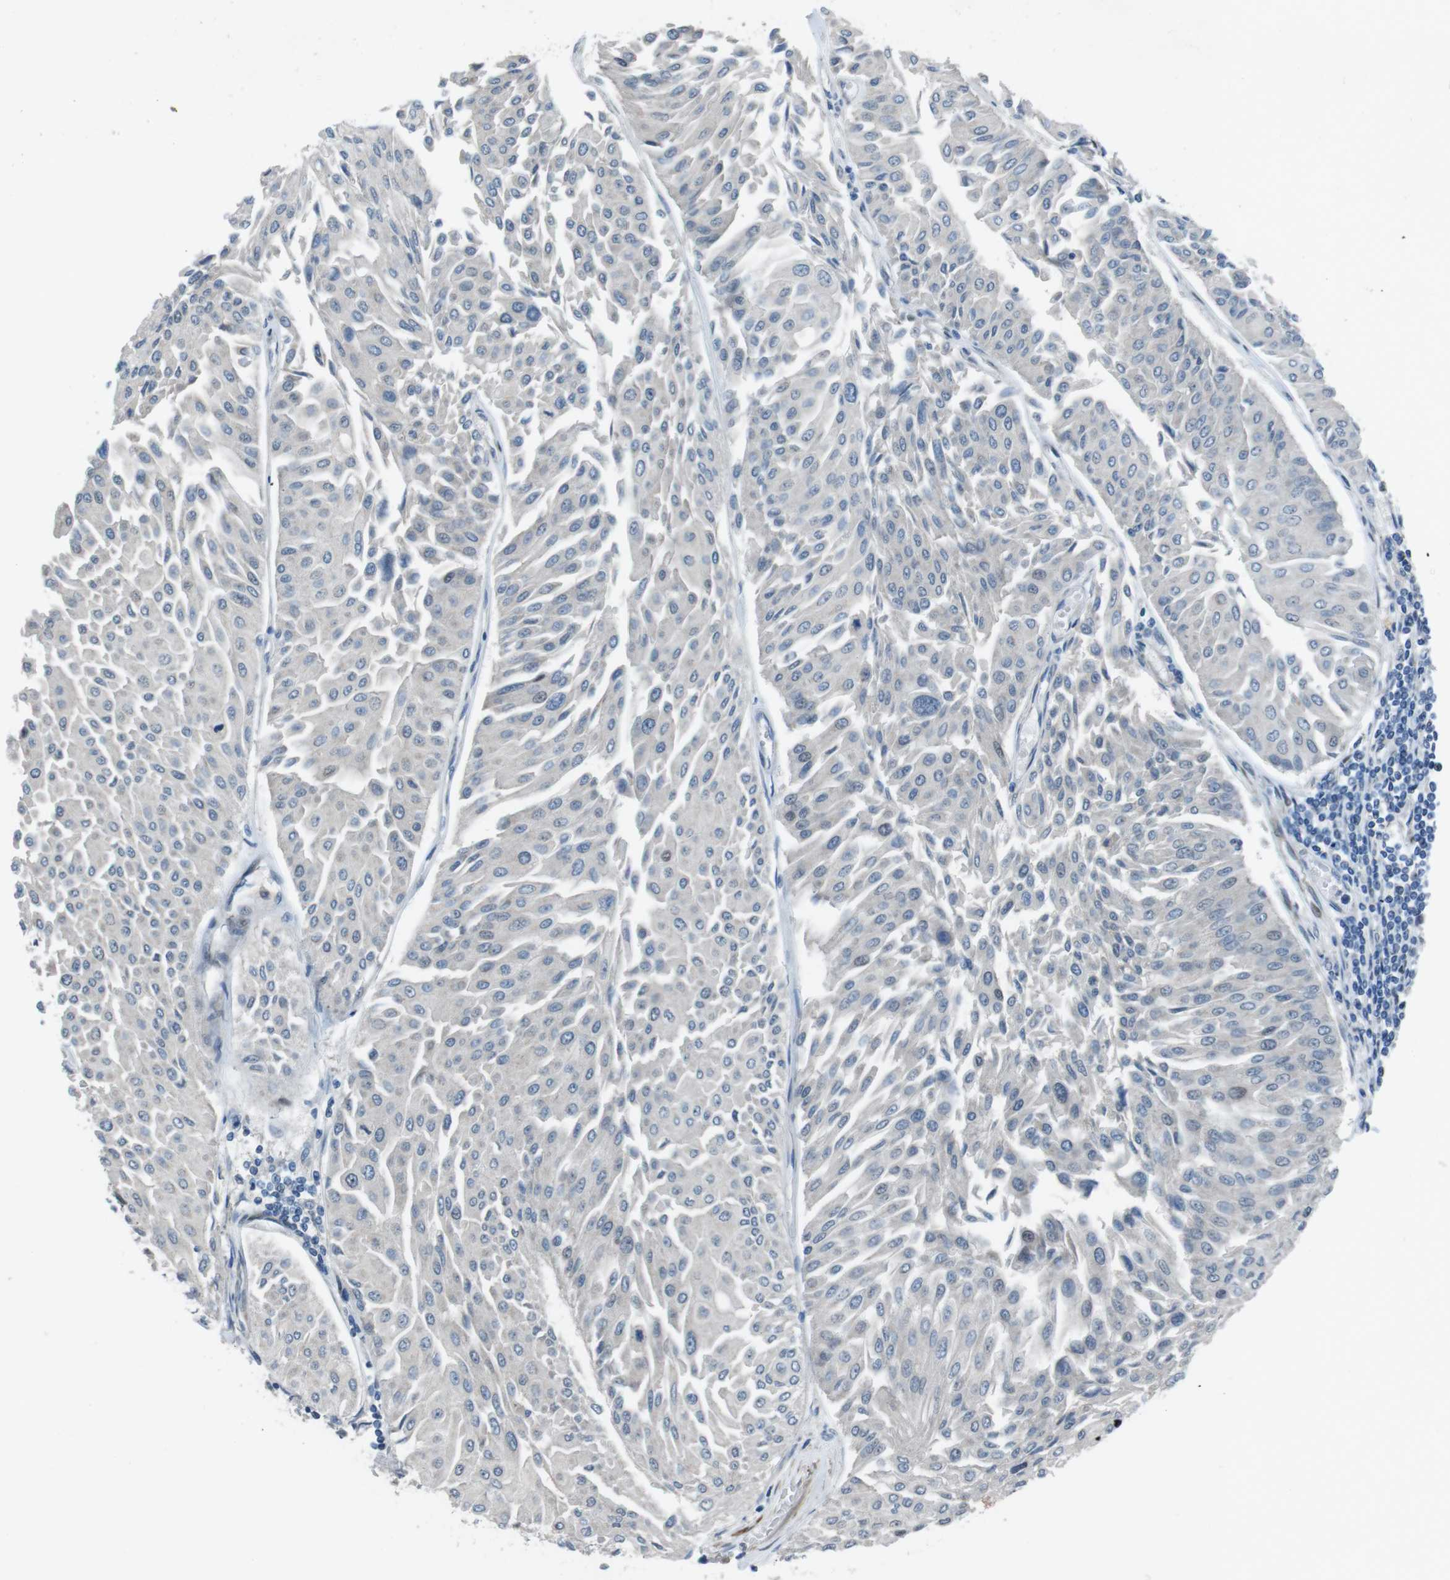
{"staining": {"intensity": "negative", "quantity": "none", "location": "none"}, "tissue": "urothelial cancer", "cell_type": "Tumor cells", "image_type": "cancer", "snomed": [{"axis": "morphology", "description": "Urothelial carcinoma, Low grade"}, {"axis": "topography", "description": "Urinary bladder"}], "caption": "Photomicrograph shows no protein positivity in tumor cells of urothelial cancer tissue.", "gene": "PBRM1", "patient": {"sex": "male", "age": 67}}